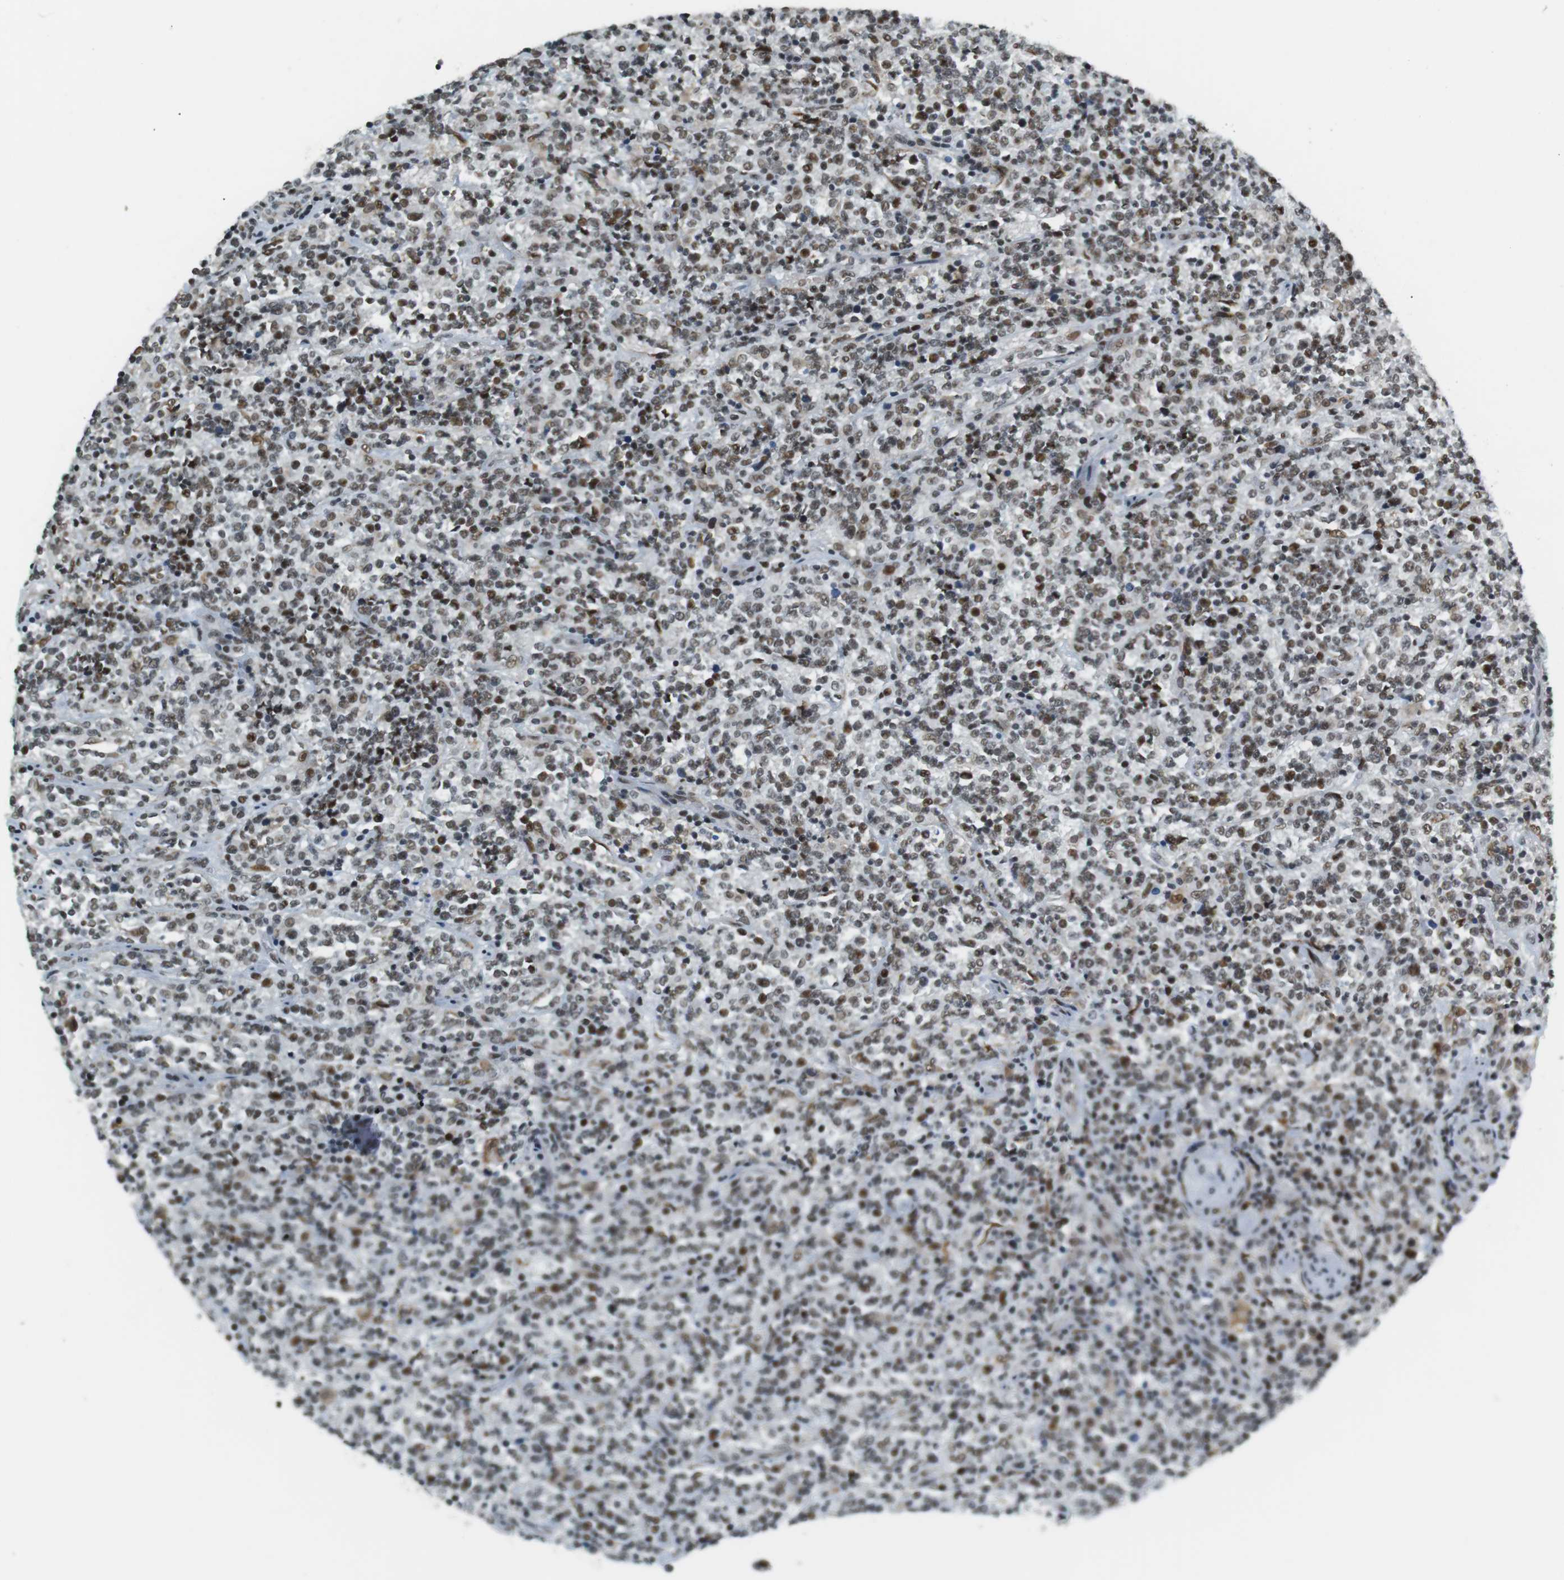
{"staining": {"intensity": "moderate", "quantity": "25%-75%", "location": "nuclear"}, "tissue": "lymphoma", "cell_type": "Tumor cells", "image_type": "cancer", "snomed": [{"axis": "morphology", "description": "Malignant lymphoma, non-Hodgkin's type, High grade"}, {"axis": "topography", "description": "Soft tissue"}], "caption": "Immunohistochemical staining of human malignant lymphoma, non-Hodgkin's type (high-grade) demonstrates medium levels of moderate nuclear staining in approximately 25%-75% of tumor cells. (DAB IHC with brightfield microscopy, high magnification).", "gene": "RNF38", "patient": {"sex": "male", "age": 18}}